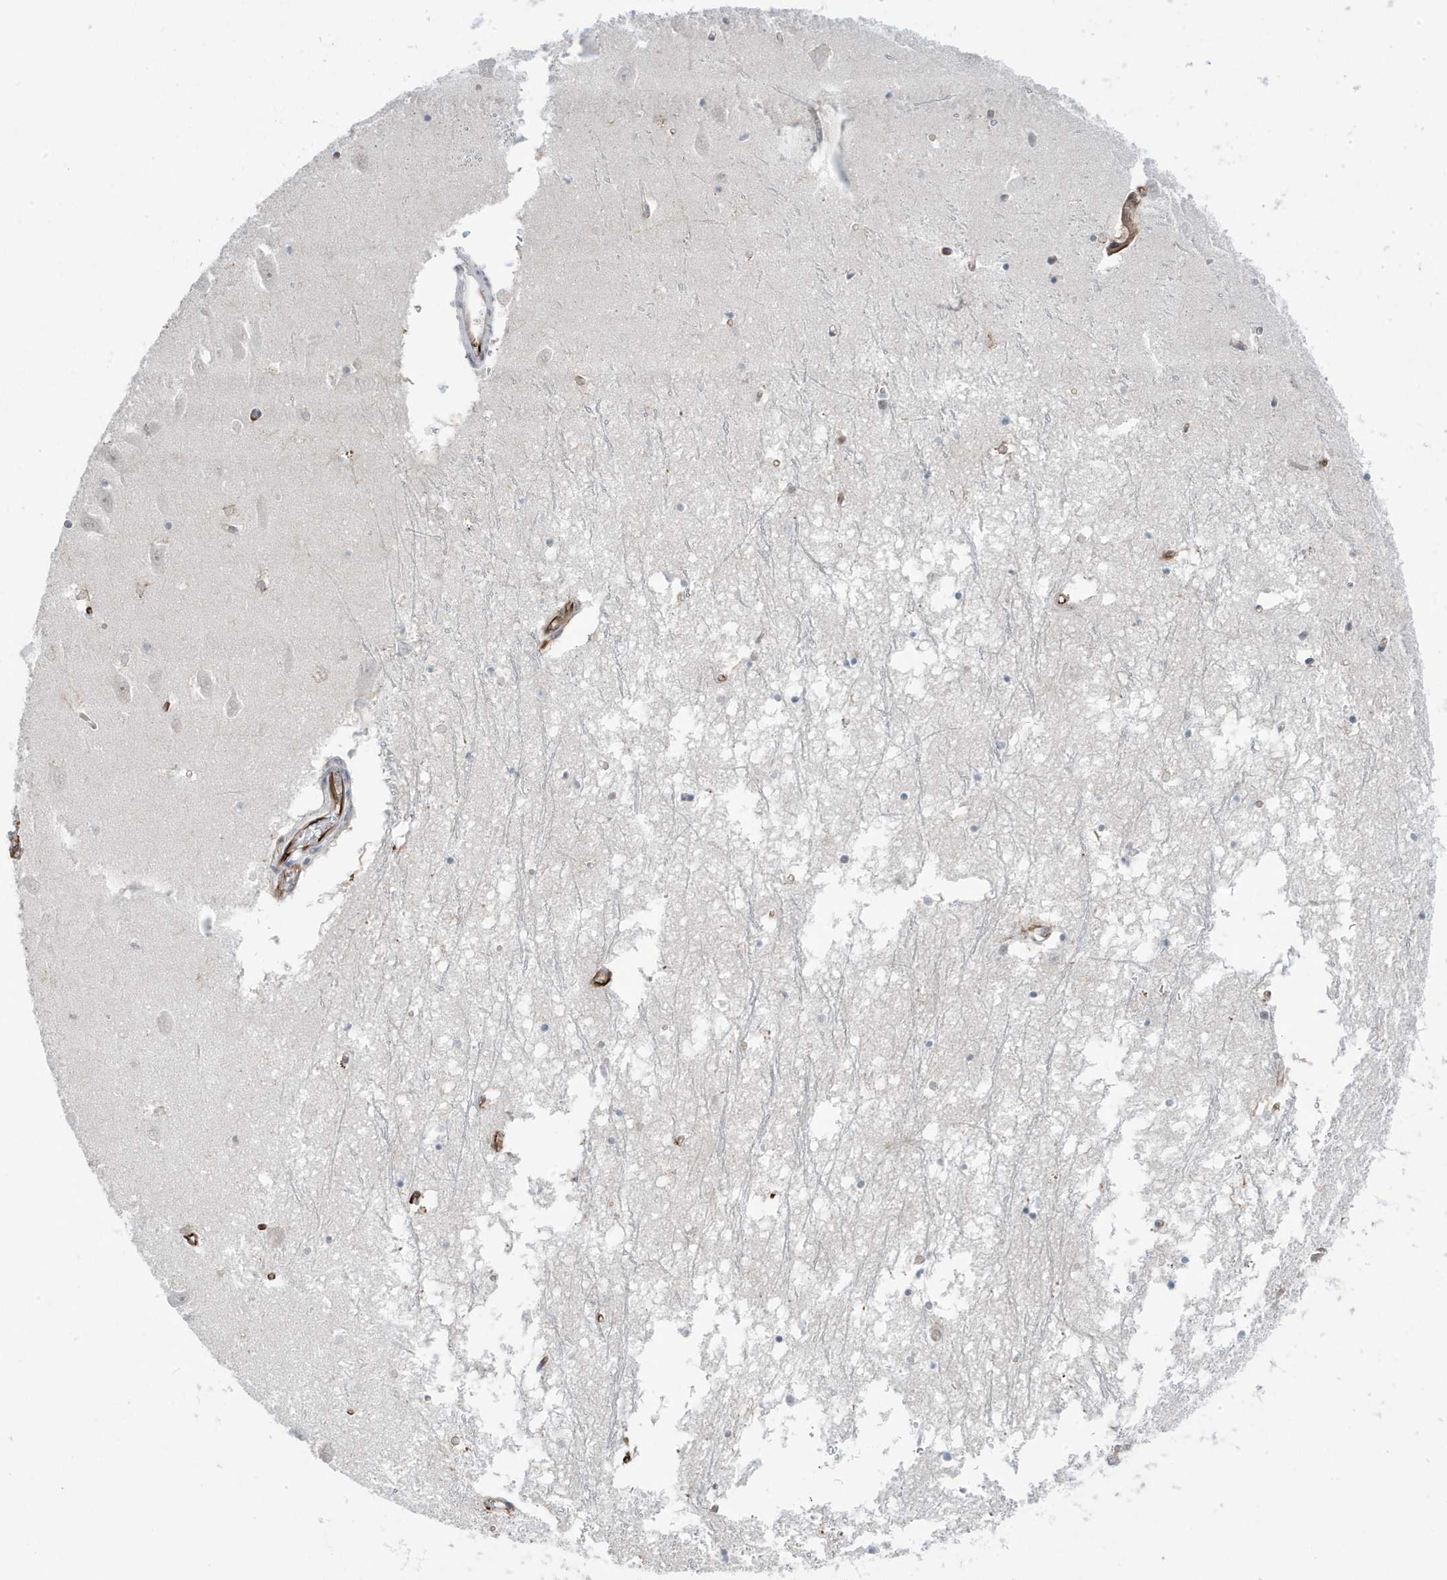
{"staining": {"intensity": "negative", "quantity": "none", "location": "none"}, "tissue": "hippocampus", "cell_type": "Glial cells", "image_type": "normal", "snomed": [{"axis": "morphology", "description": "Normal tissue, NOS"}, {"axis": "topography", "description": "Hippocampus"}], "caption": "This is a photomicrograph of immunohistochemistry (IHC) staining of benign hippocampus, which shows no expression in glial cells.", "gene": "ADAMTSL3", "patient": {"sex": "male", "age": 70}}